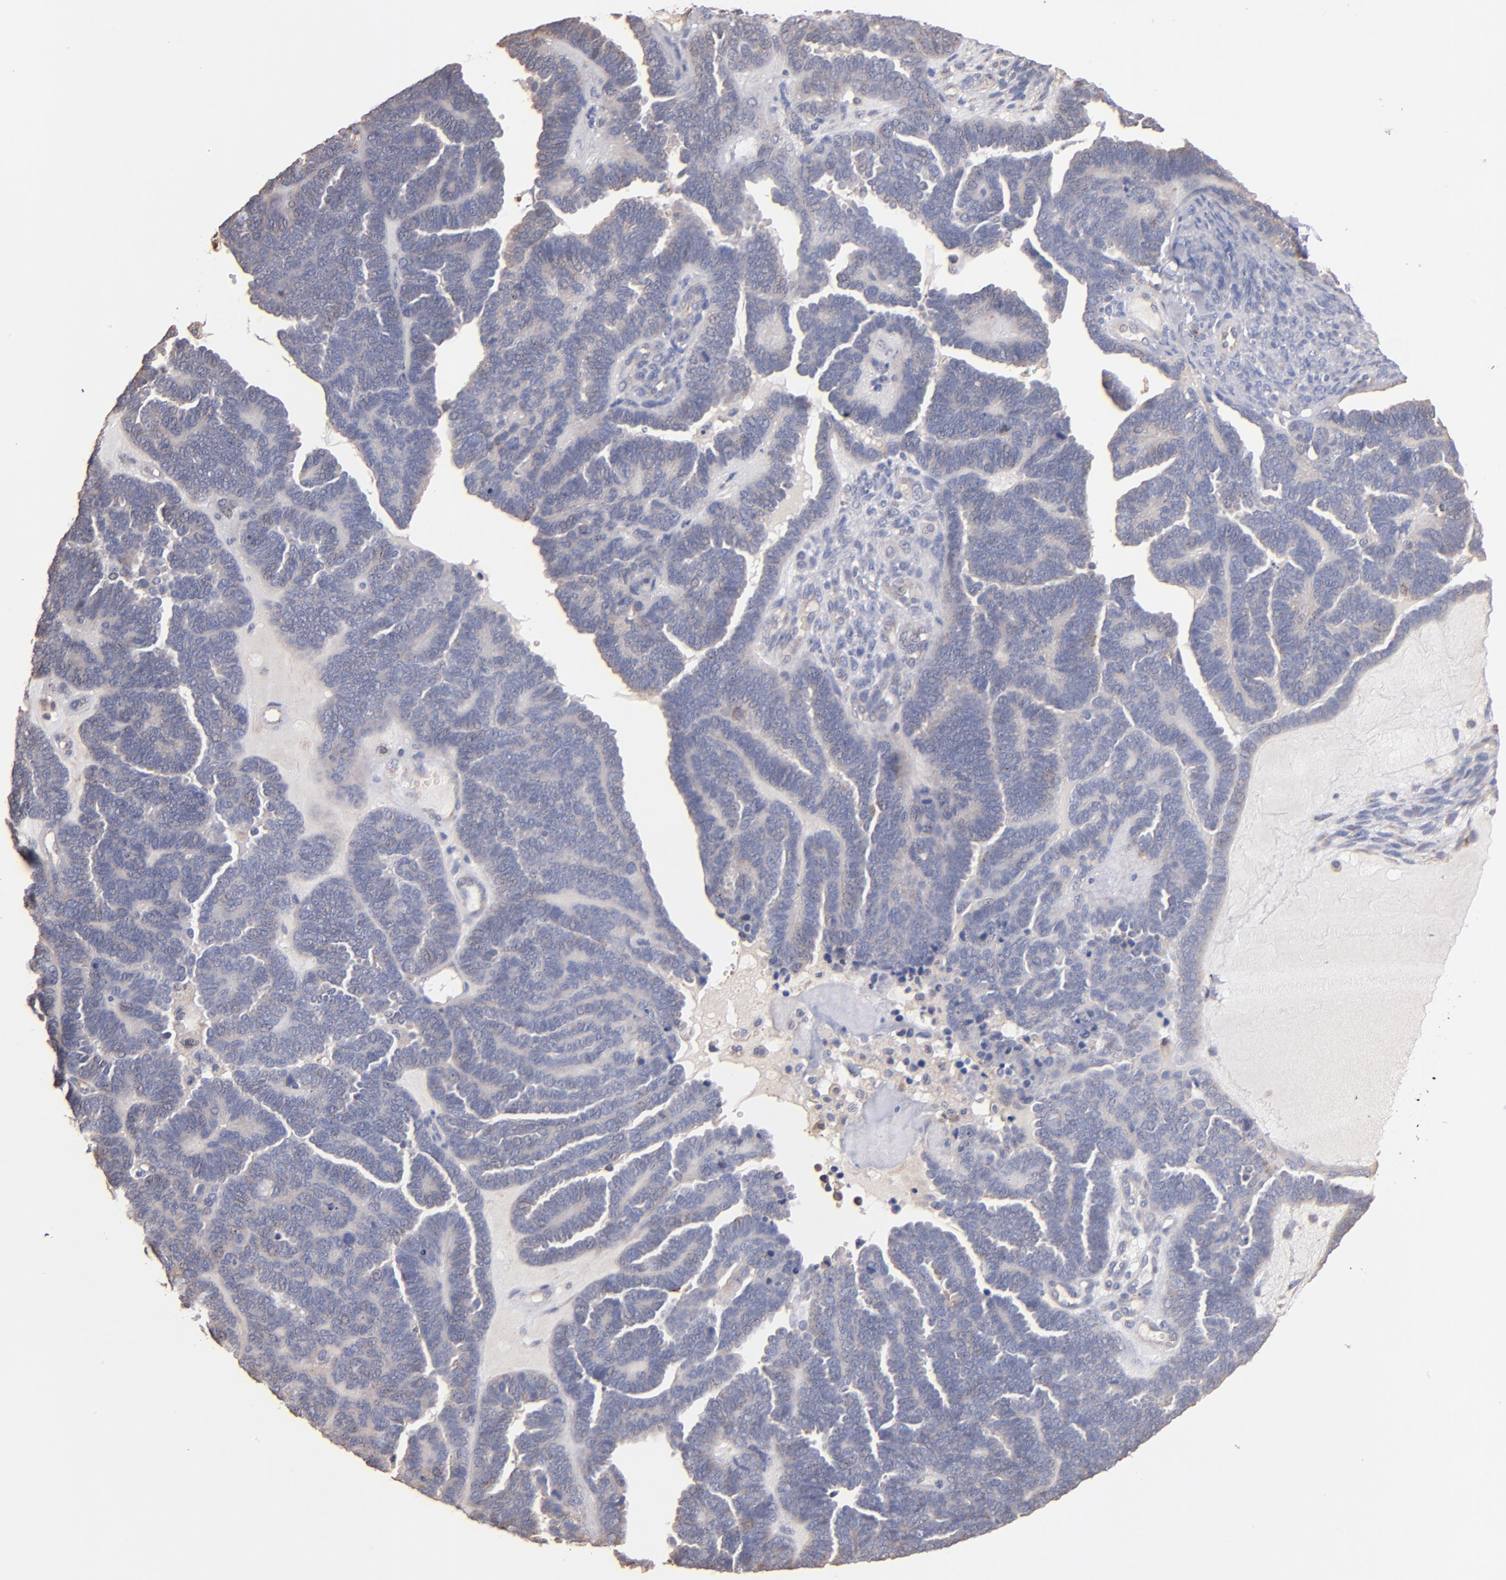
{"staining": {"intensity": "weak", "quantity": "<25%", "location": "cytoplasmic/membranous"}, "tissue": "endometrial cancer", "cell_type": "Tumor cells", "image_type": "cancer", "snomed": [{"axis": "morphology", "description": "Neoplasm, malignant, NOS"}, {"axis": "topography", "description": "Endometrium"}], "caption": "Micrograph shows no protein positivity in tumor cells of endometrial cancer (malignant neoplasm) tissue.", "gene": "RO60", "patient": {"sex": "female", "age": 74}}